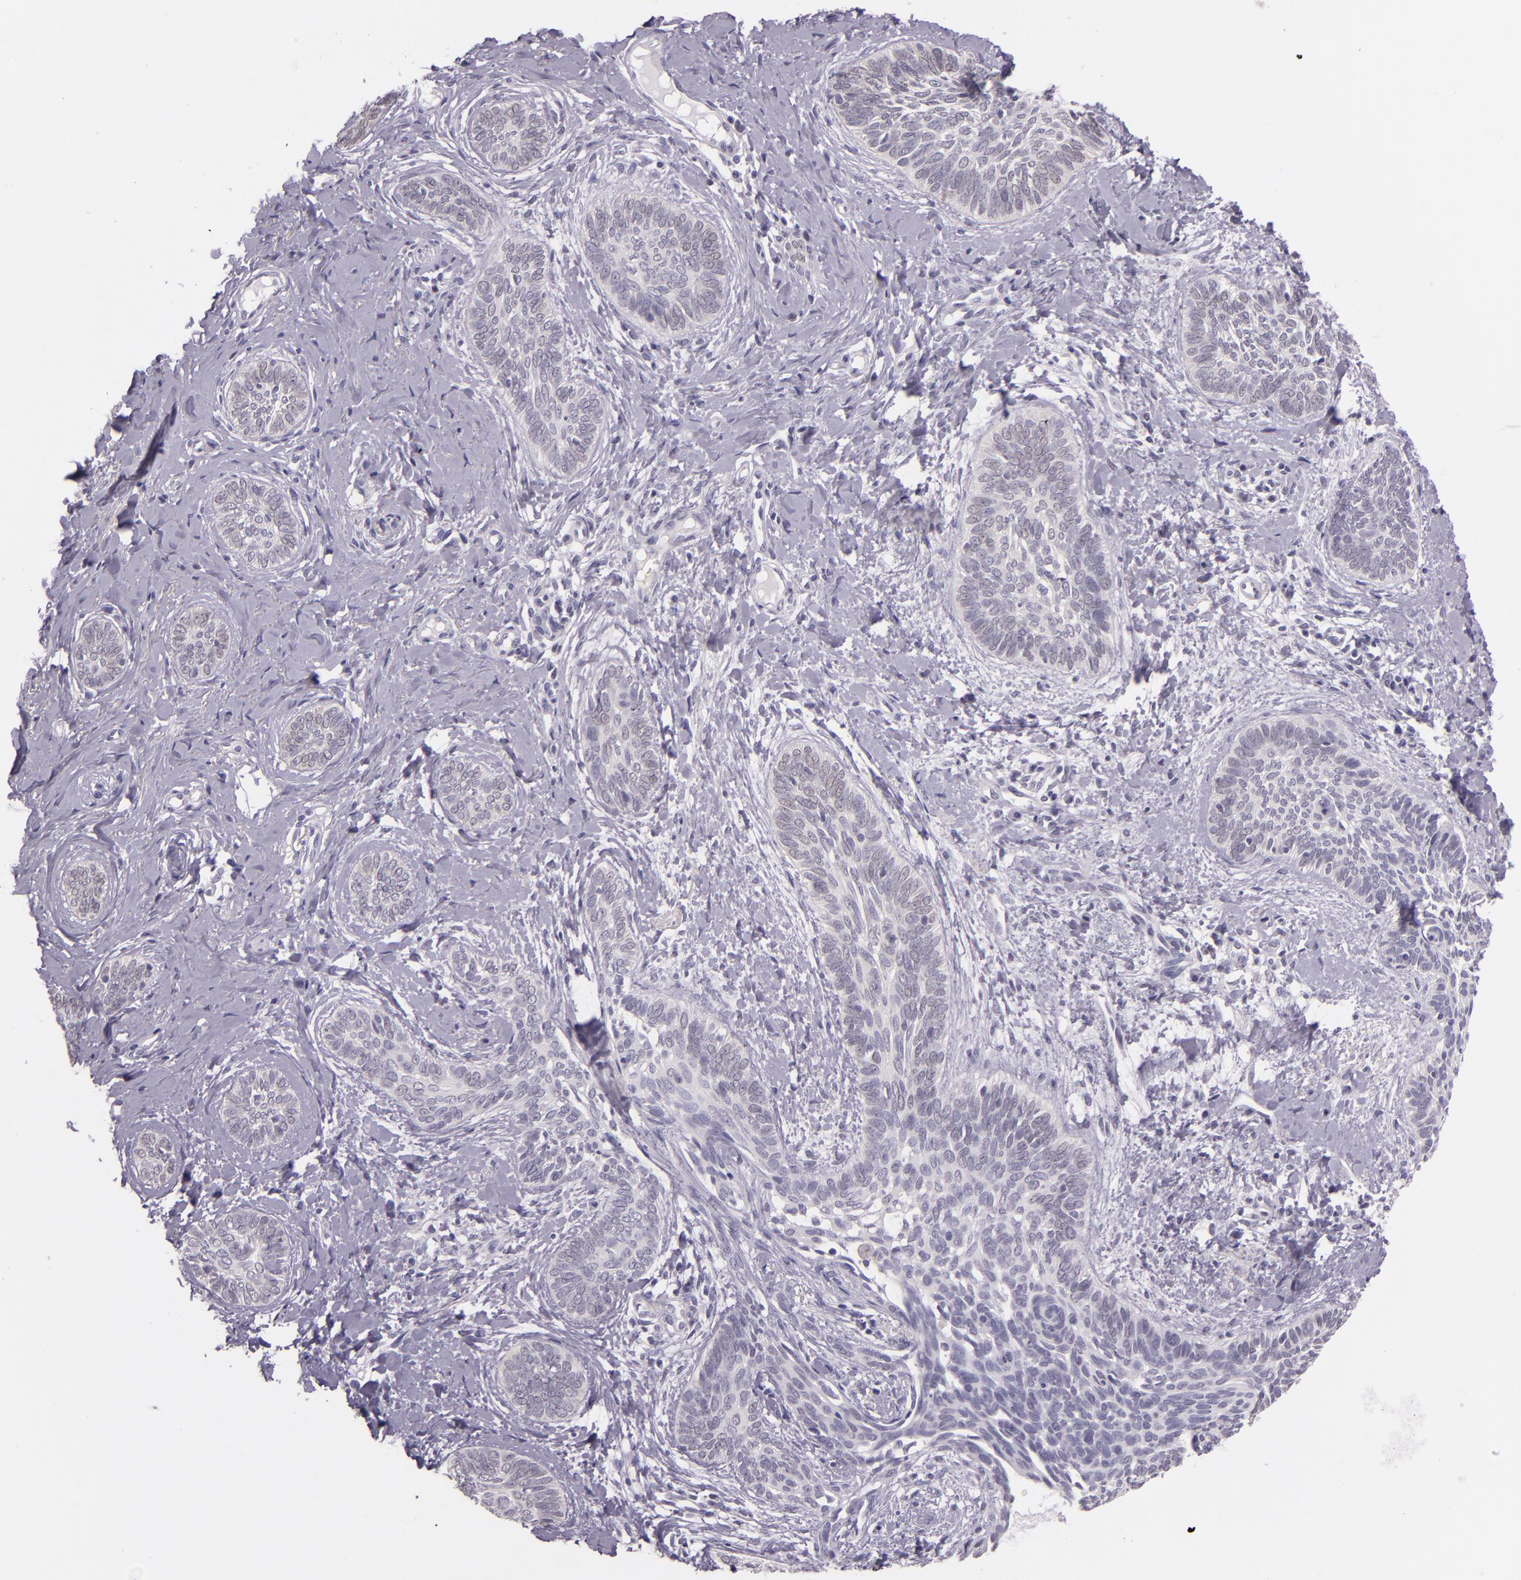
{"staining": {"intensity": "negative", "quantity": "none", "location": "none"}, "tissue": "skin cancer", "cell_type": "Tumor cells", "image_type": "cancer", "snomed": [{"axis": "morphology", "description": "Basal cell carcinoma"}, {"axis": "topography", "description": "Skin"}], "caption": "A photomicrograph of basal cell carcinoma (skin) stained for a protein displays no brown staining in tumor cells.", "gene": "HSPA8", "patient": {"sex": "female", "age": 81}}